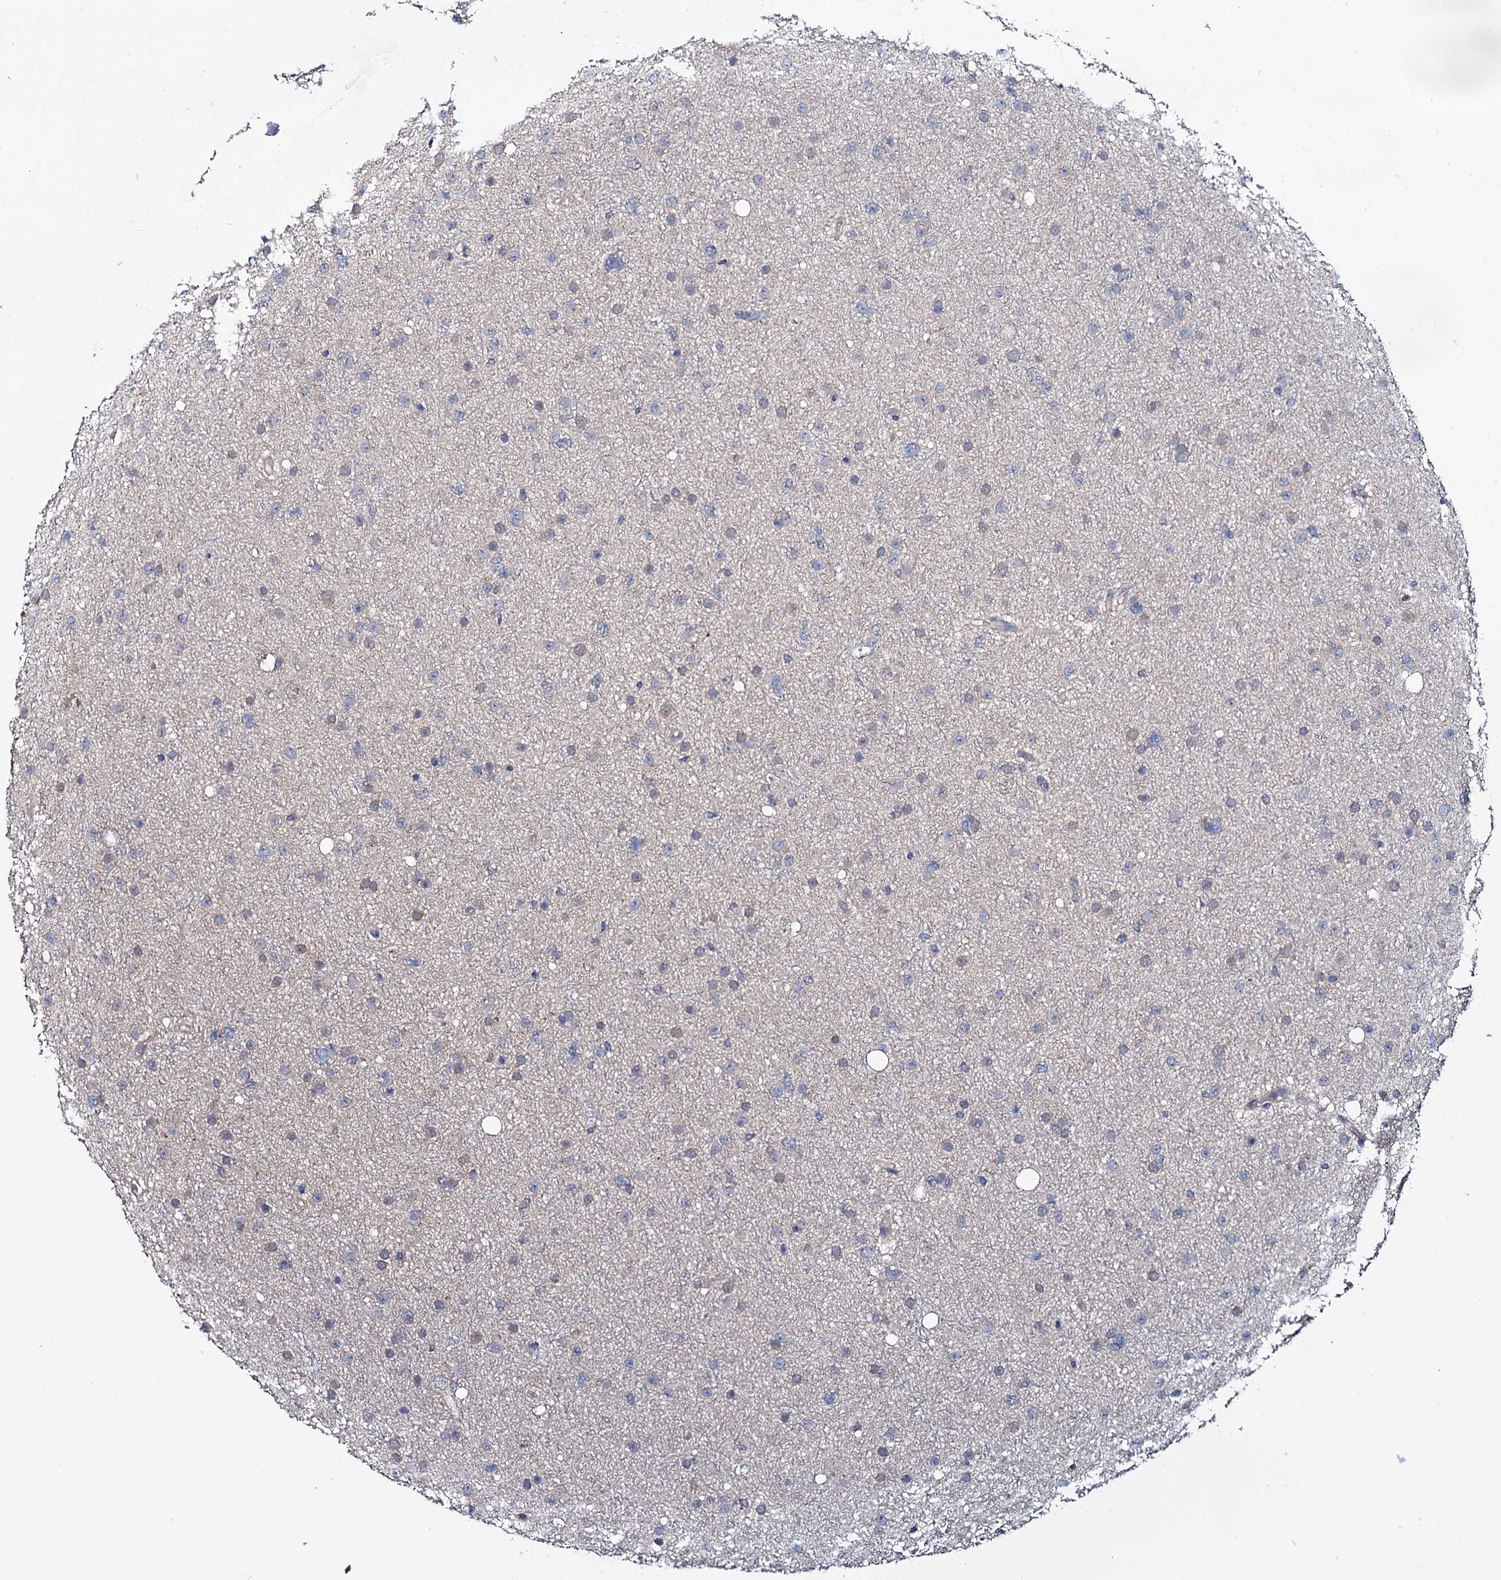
{"staining": {"intensity": "negative", "quantity": "none", "location": "none"}, "tissue": "glioma", "cell_type": "Tumor cells", "image_type": "cancer", "snomed": [{"axis": "morphology", "description": "Glioma, malignant, Low grade"}, {"axis": "topography", "description": "Cerebral cortex"}], "caption": "An IHC photomicrograph of glioma is shown. There is no staining in tumor cells of glioma.", "gene": "EYA4", "patient": {"sex": "female", "age": 39}}